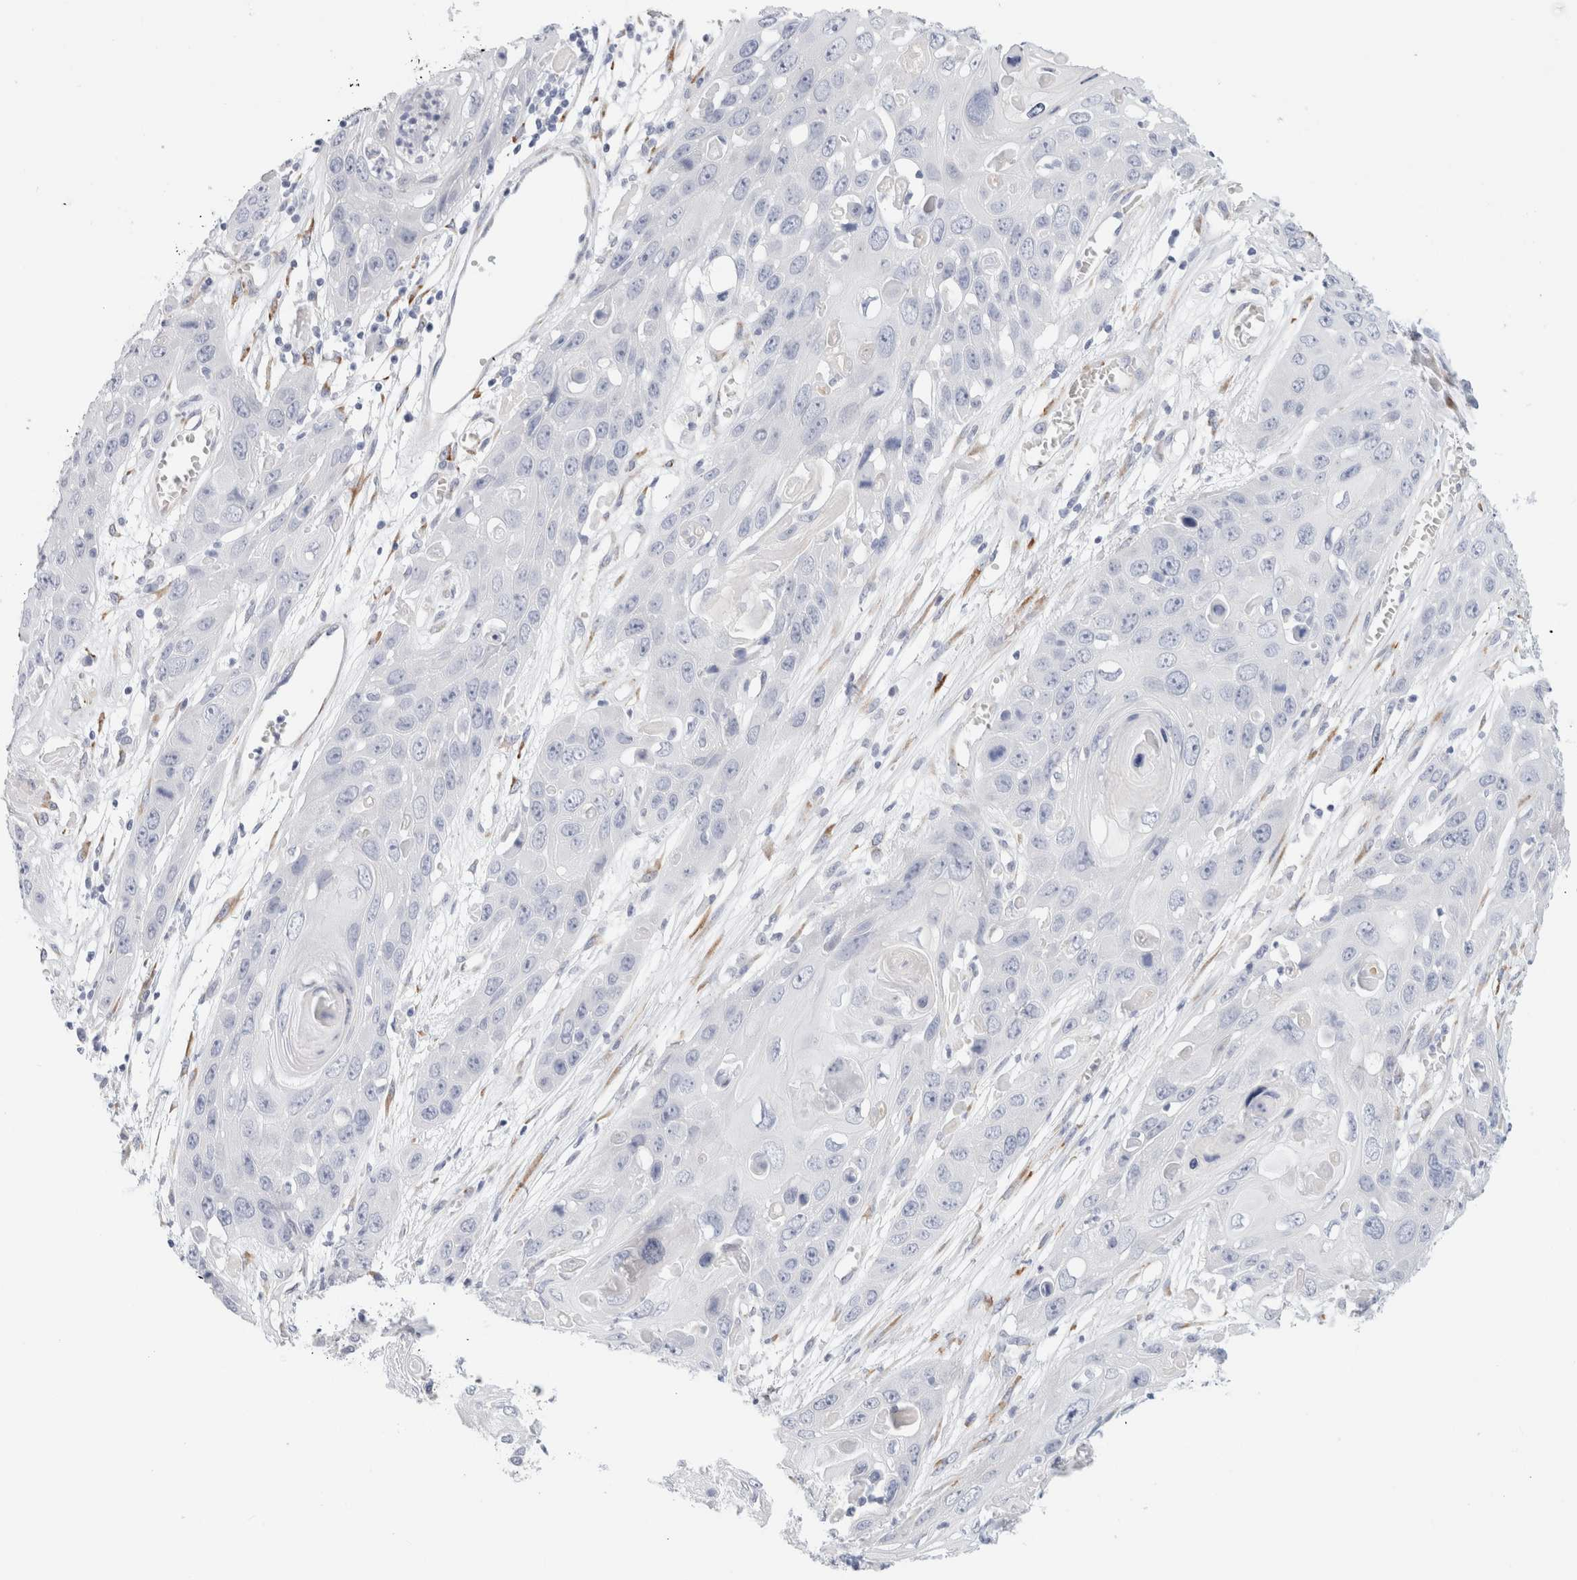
{"staining": {"intensity": "negative", "quantity": "none", "location": "none"}, "tissue": "skin cancer", "cell_type": "Tumor cells", "image_type": "cancer", "snomed": [{"axis": "morphology", "description": "Squamous cell carcinoma, NOS"}, {"axis": "topography", "description": "Skin"}], "caption": "This is a micrograph of immunohistochemistry (IHC) staining of skin cancer (squamous cell carcinoma), which shows no positivity in tumor cells.", "gene": "RTN4", "patient": {"sex": "male", "age": 55}}